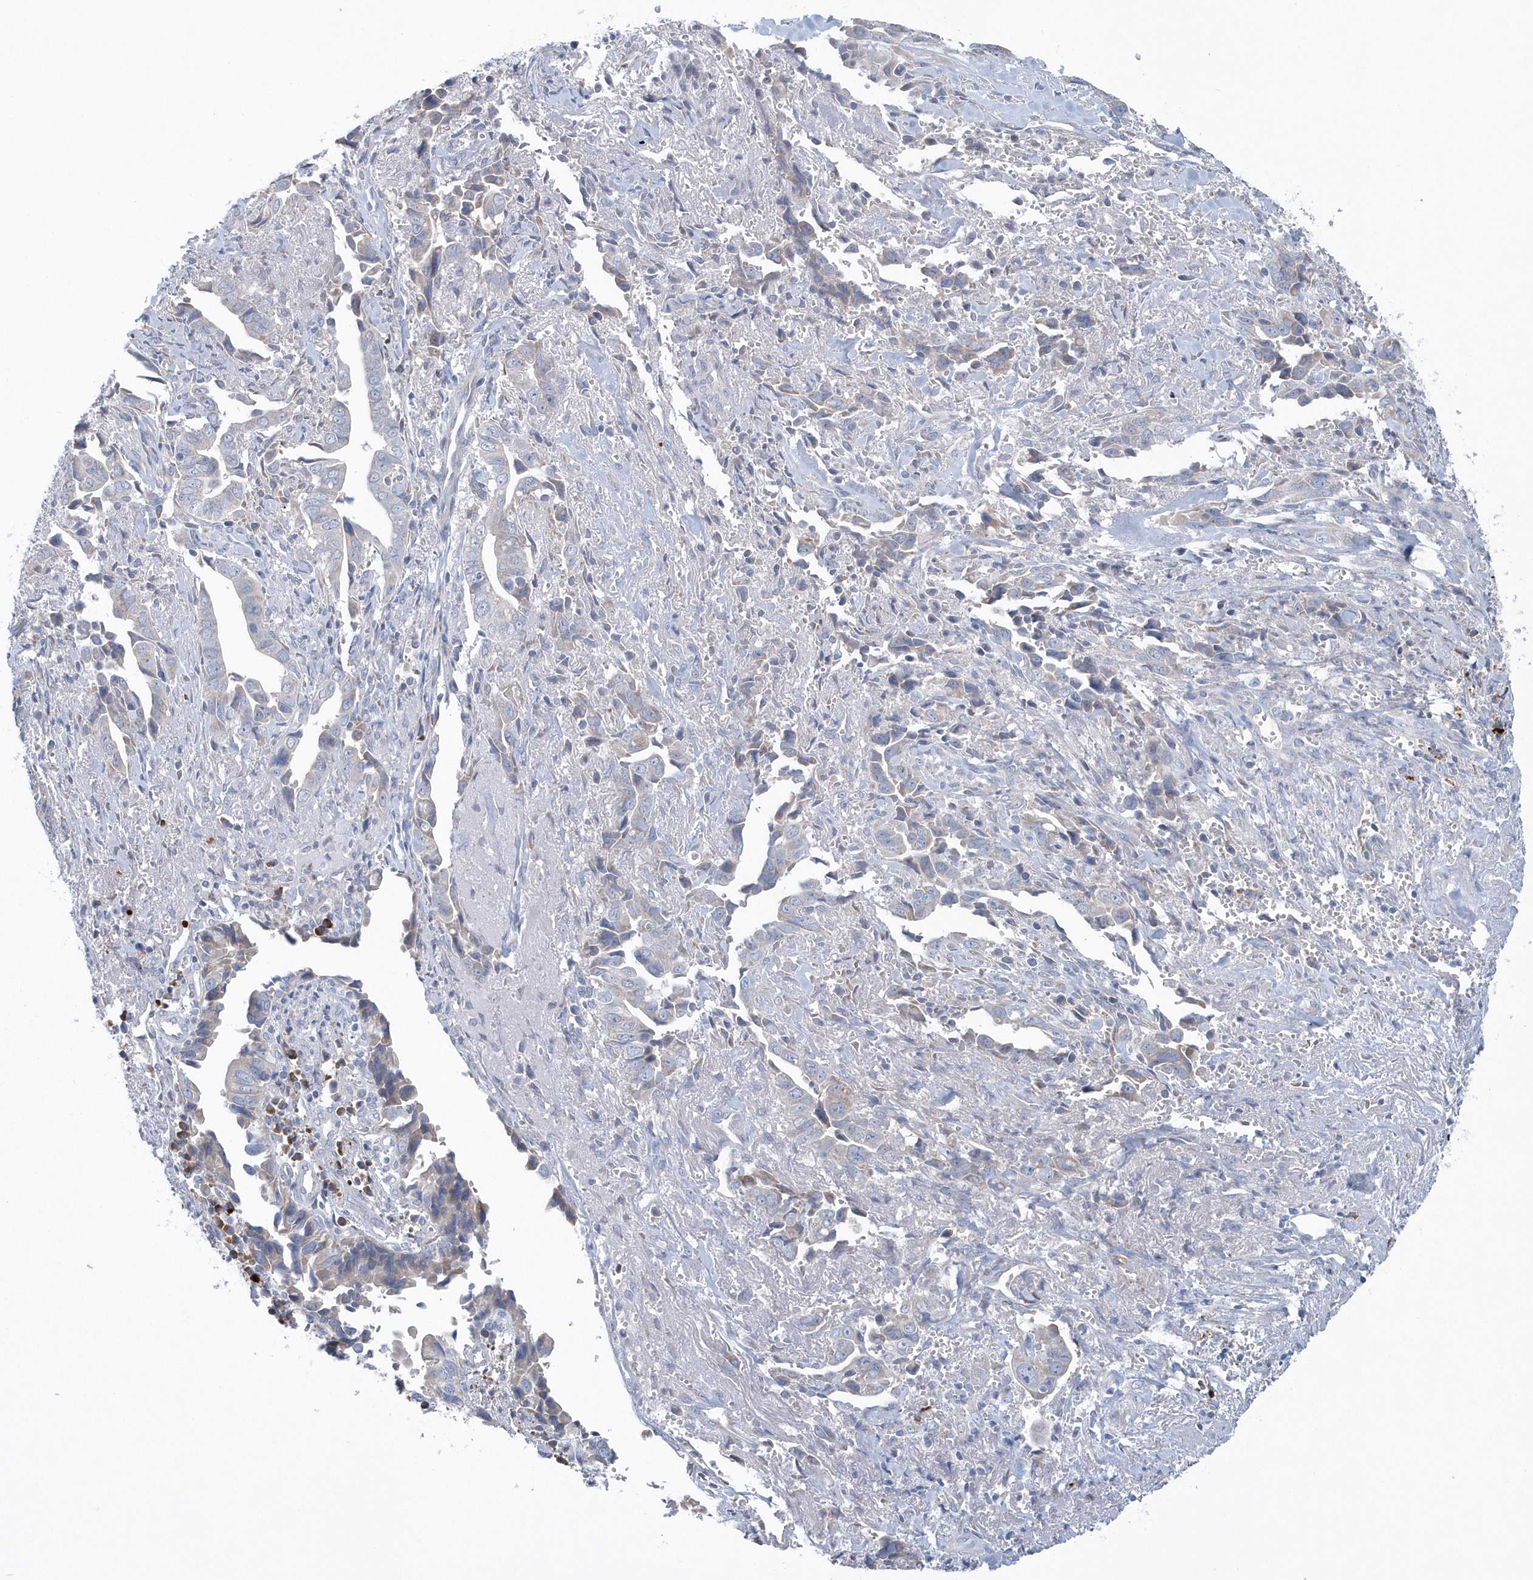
{"staining": {"intensity": "negative", "quantity": "none", "location": "none"}, "tissue": "liver cancer", "cell_type": "Tumor cells", "image_type": "cancer", "snomed": [{"axis": "morphology", "description": "Cholangiocarcinoma"}, {"axis": "topography", "description": "Liver"}], "caption": "Tumor cells show no significant protein expression in liver cholangiocarcinoma.", "gene": "SPATA18", "patient": {"sex": "female", "age": 79}}